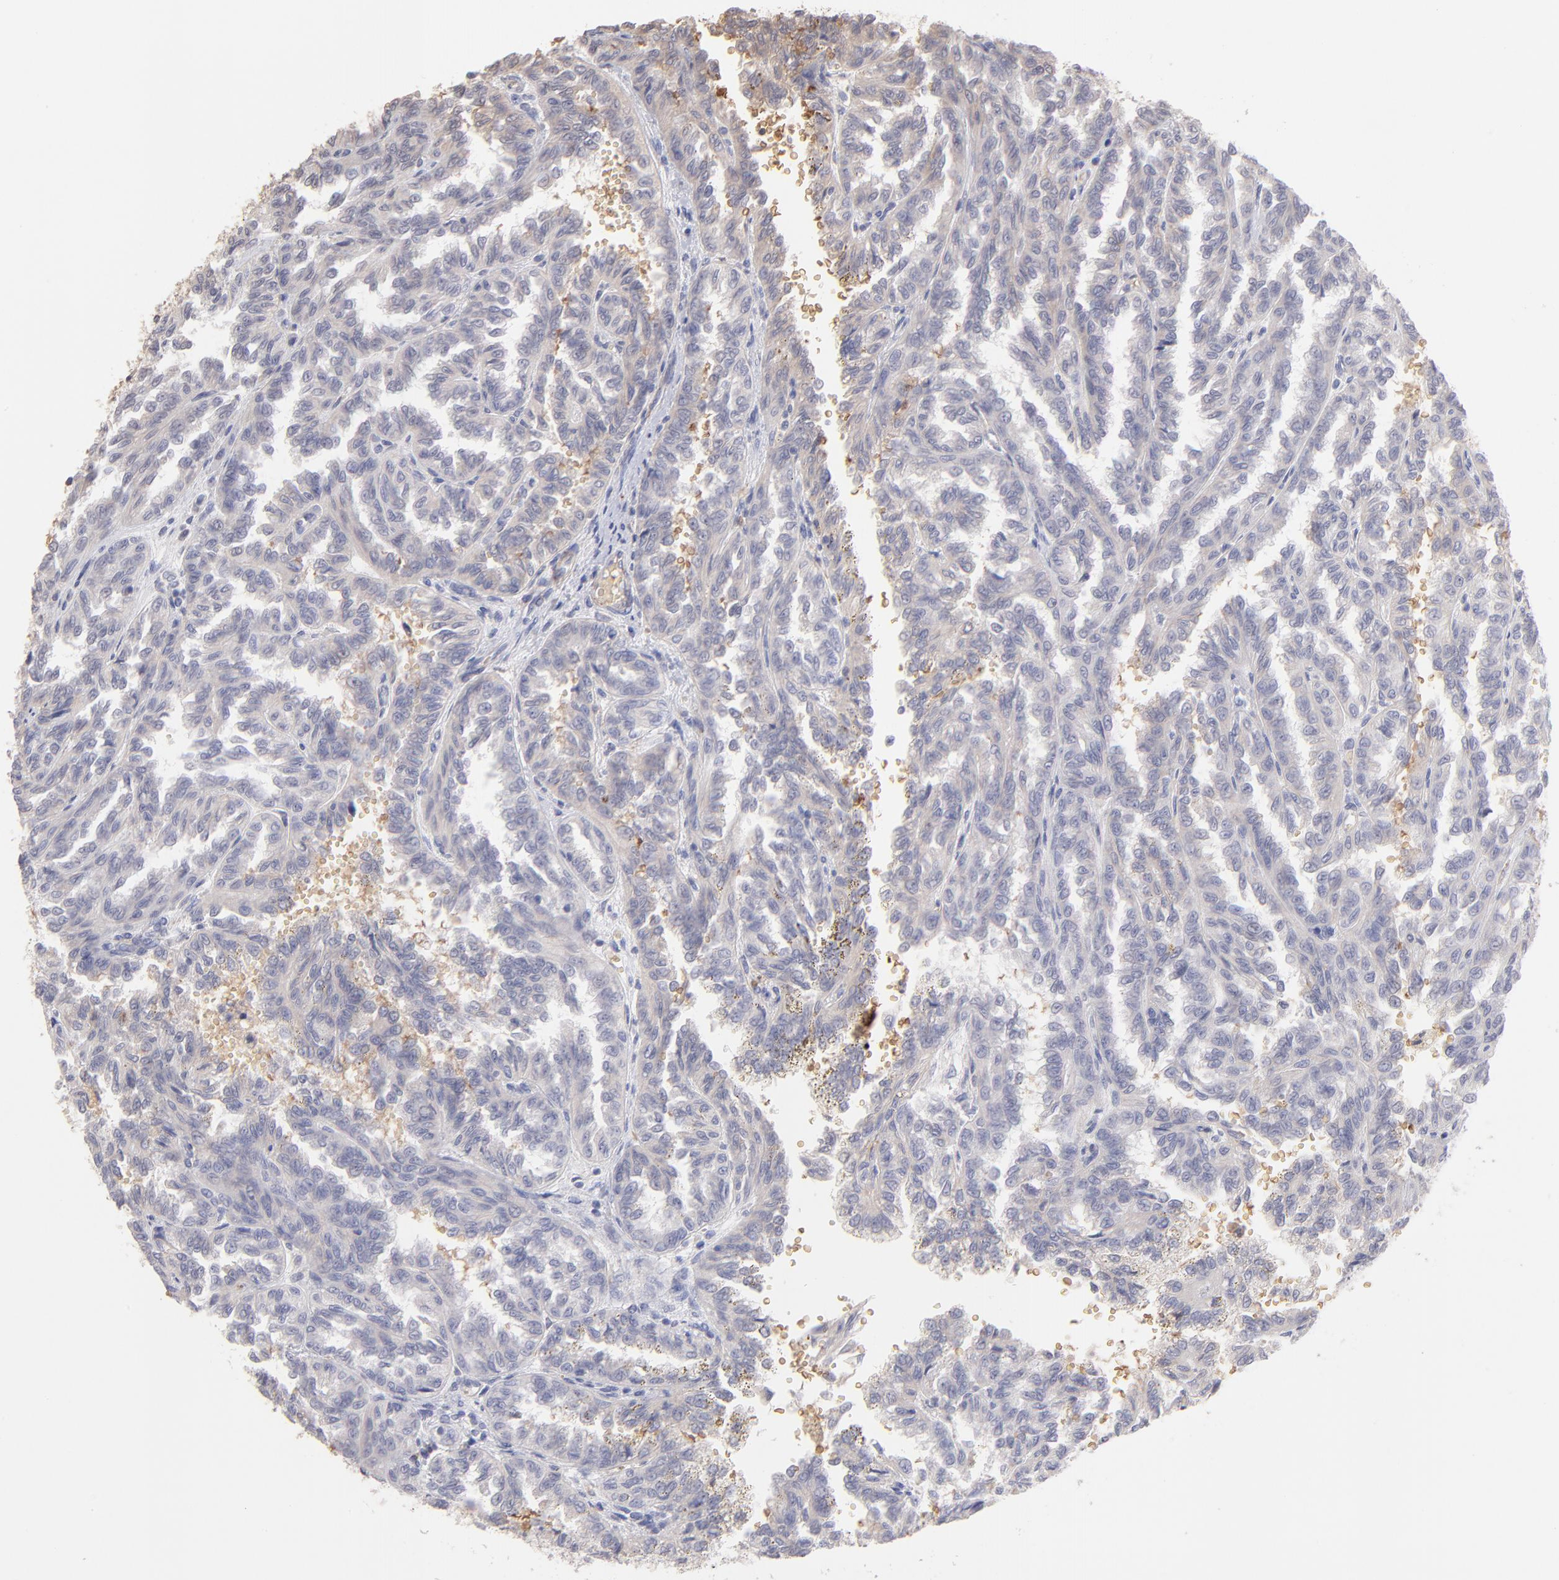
{"staining": {"intensity": "negative", "quantity": "none", "location": "none"}, "tissue": "renal cancer", "cell_type": "Tumor cells", "image_type": "cancer", "snomed": [{"axis": "morphology", "description": "Inflammation, NOS"}, {"axis": "morphology", "description": "Adenocarcinoma, NOS"}, {"axis": "topography", "description": "Kidney"}], "caption": "DAB (3,3'-diaminobenzidine) immunohistochemical staining of renal cancer shows no significant expression in tumor cells.", "gene": "F13B", "patient": {"sex": "male", "age": 68}}